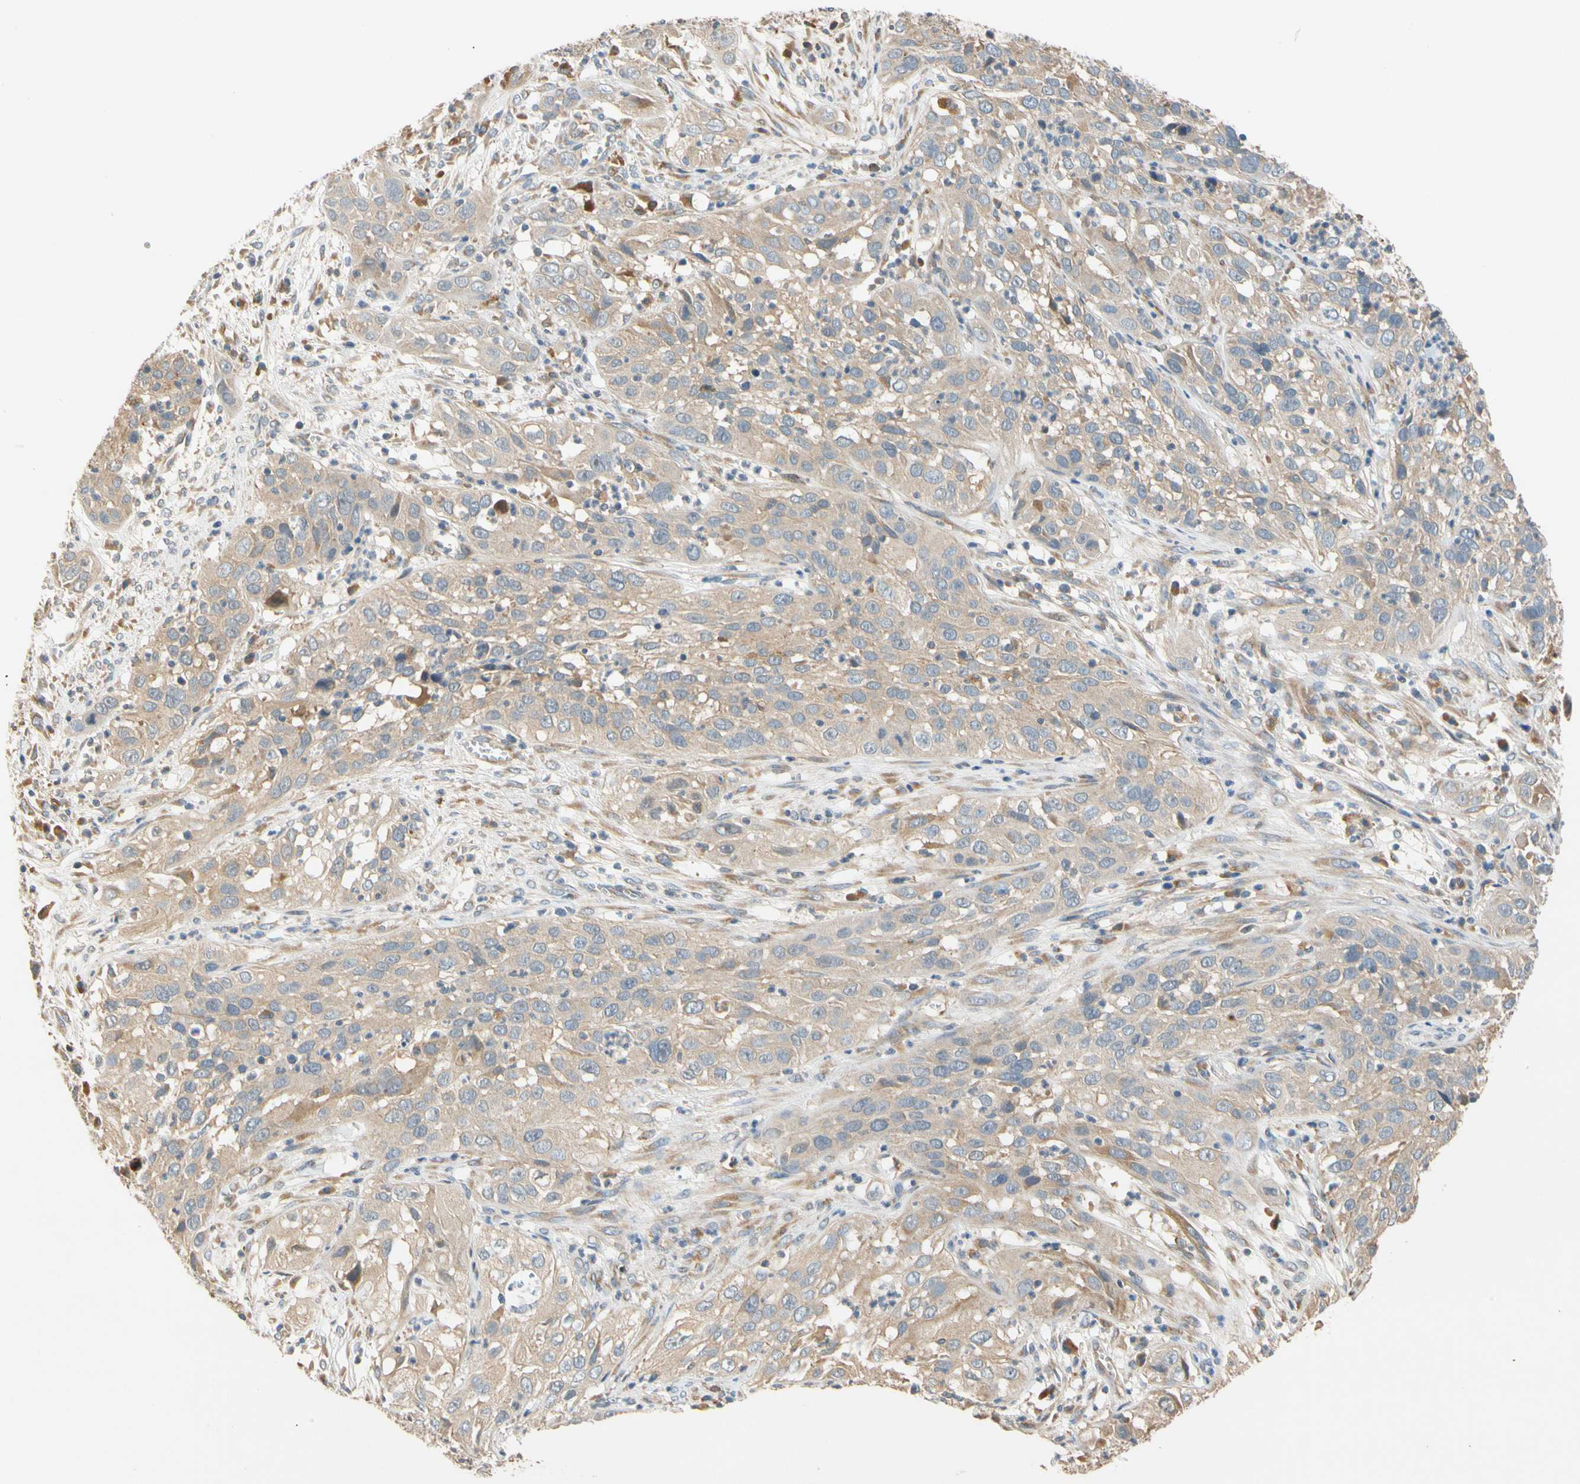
{"staining": {"intensity": "weak", "quantity": "<25%", "location": "cytoplasmic/membranous"}, "tissue": "cervical cancer", "cell_type": "Tumor cells", "image_type": "cancer", "snomed": [{"axis": "morphology", "description": "Squamous cell carcinoma, NOS"}, {"axis": "topography", "description": "Cervix"}], "caption": "There is no significant staining in tumor cells of squamous cell carcinoma (cervical). The staining was performed using DAB to visualize the protein expression in brown, while the nuclei were stained in blue with hematoxylin (Magnification: 20x).", "gene": "USP46", "patient": {"sex": "female", "age": 32}}